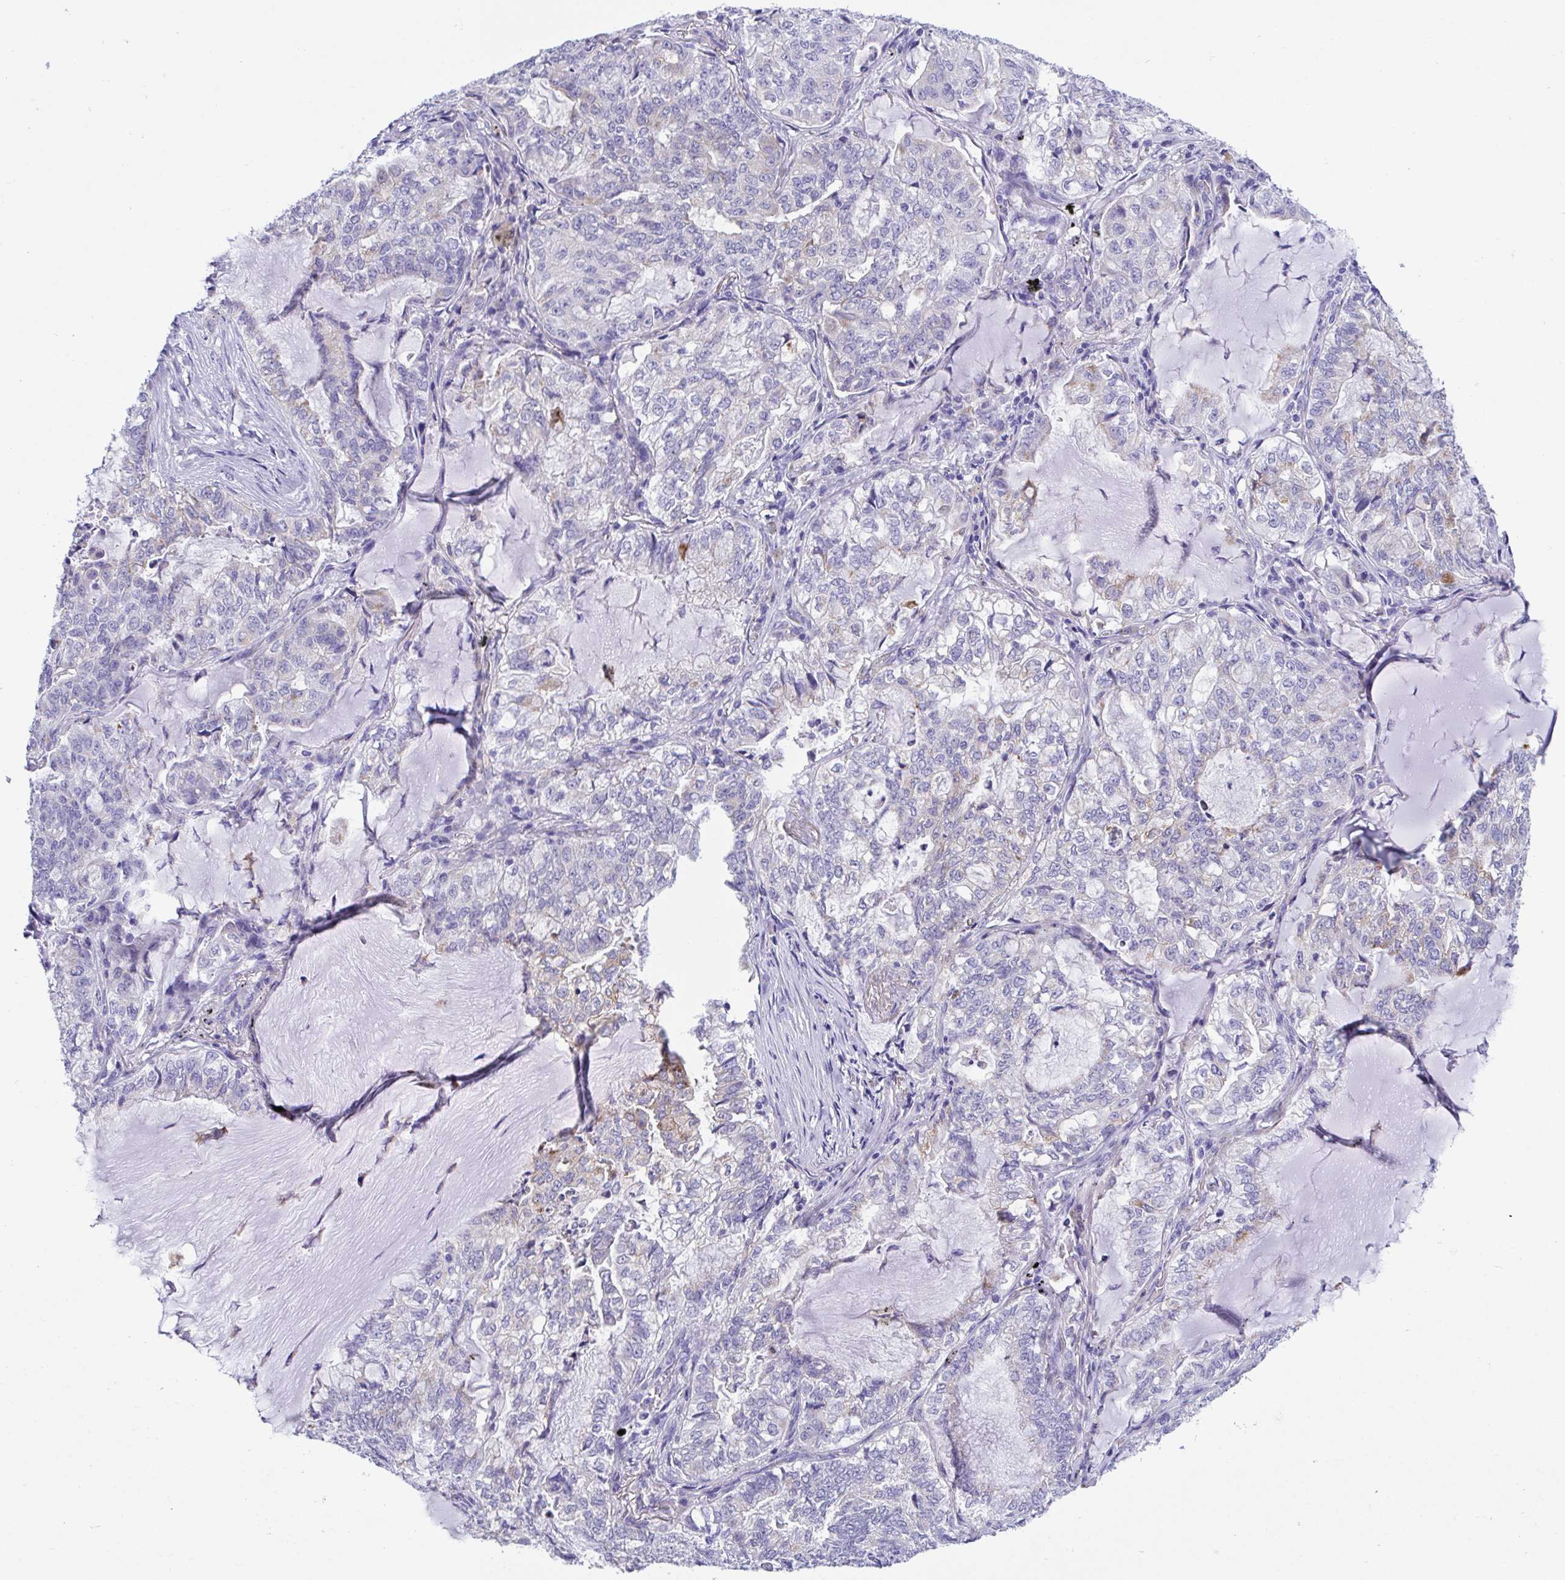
{"staining": {"intensity": "weak", "quantity": "<25%", "location": "cytoplasmic/membranous"}, "tissue": "lung cancer", "cell_type": "Tumor cells", "image_type": "cancer", "snomed": [{"axis": "morphology", "description": "Adenocarcinoma, NOS"}, {"axis": "topography", "description": "Lymph node"}, {"axis": "topography", "description": "Lung"}], "caption": "IHC micrograph of neoplastic tissue: lung adenocarcinoma stained with DAB (3,3'-diaminobenzidine) displays no significant protein positivity in tumor cells.", "gene": "TMEM106B", "patient": {"sex": "male", "age": 66}}